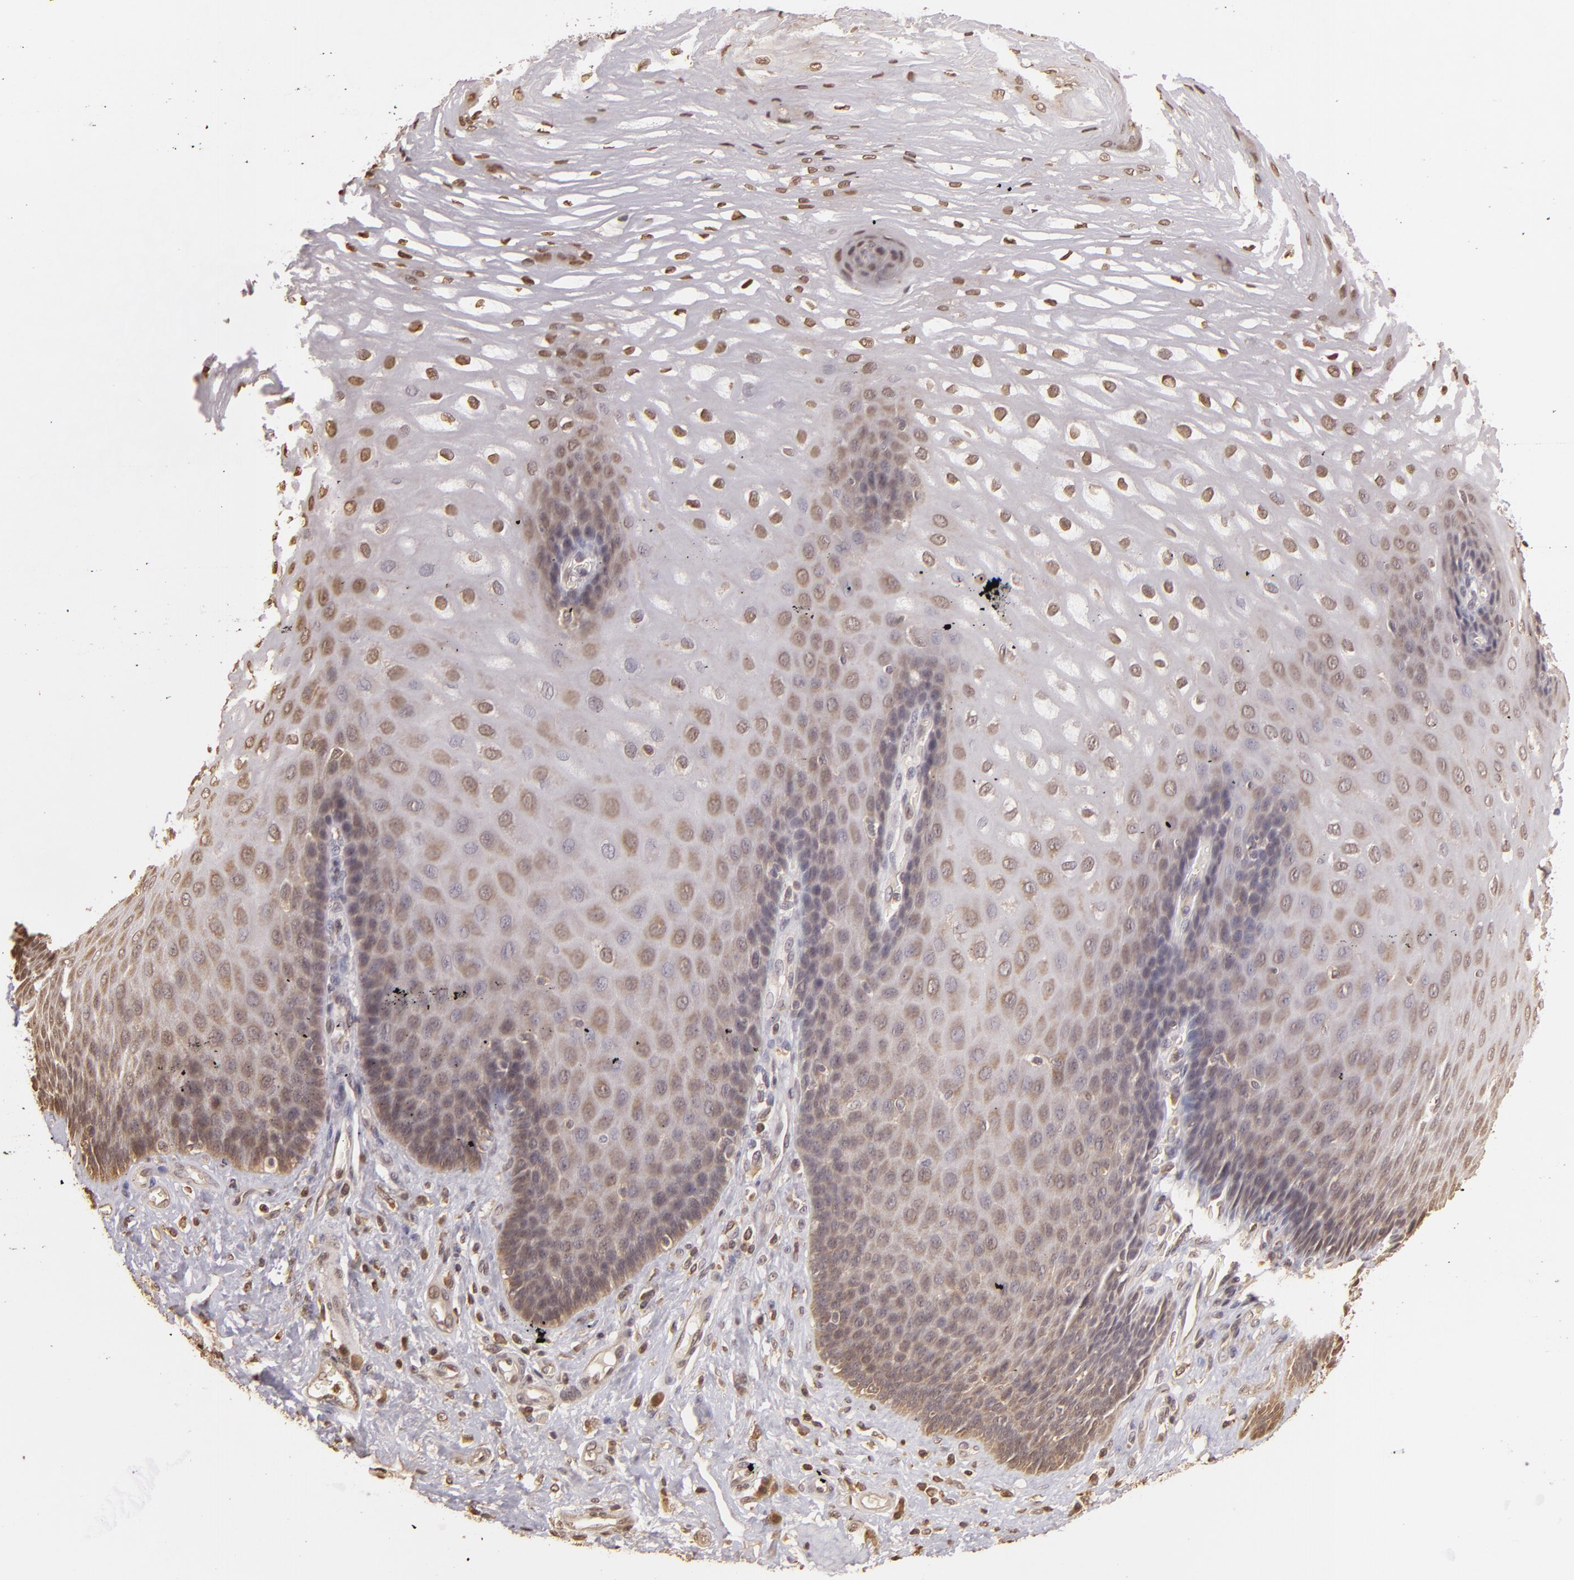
{"staining": {"intensity": "weak", "quantity": "<25%", "location": "nuclear"}, "tissue": "esophagus", "cell_type": "Squamous epithelial cells", "image_type": "normal", "snomed": [{"axis": "morphology", "description": "Normal tissue, NOS"}, {"axis": "morphology", "description": "Adenocarcinoma, NOS"}, {"axis": "topography", "description": "Esophagus"}, {"axis": "topography", "description": "Stomach"}], "caption": "There is no significant staining in squamous epithelial cells of esophagus.", "gene": "ARPC2", "patient": {"sex": "male", "age": 62}}